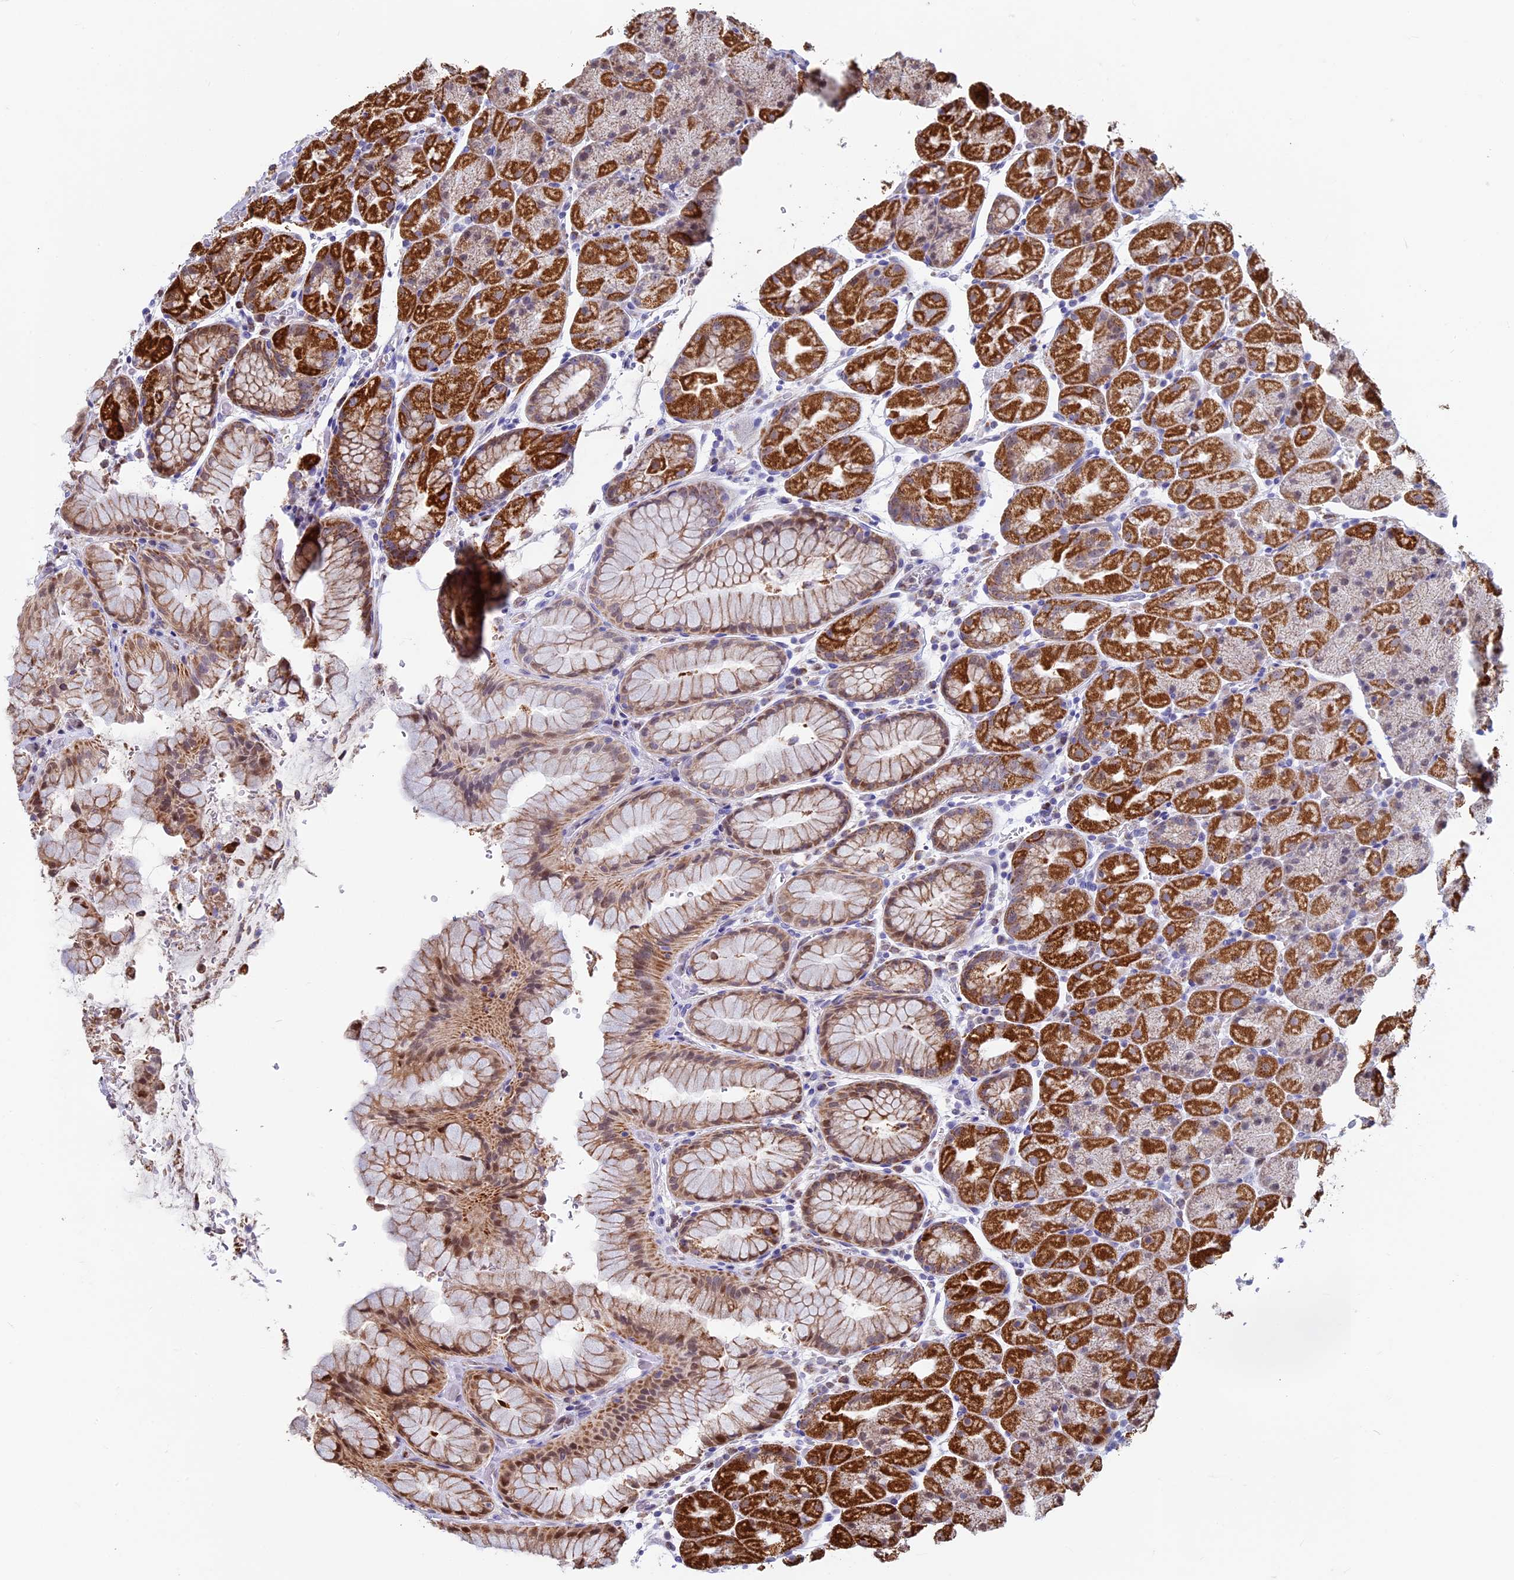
{"staining": {"intensity": "strong", "quantity": "25%-75%", "location": "cytoplasmic/membranous"}, "tissue": "stomach", "cell_type": "Glandular cells", "image_type": "normal", "snomed": [{"axis": "morphology", "description": "Normal tissue, NOS"}, {"axis": "topography", "description": "Stomach, upper"}, {"axis": "topography", "description": "Stomach, lower"}], "caption": "Protein expression analysis of benign stomach demonstrates strong cytoplasmic/membranous positivity in about 25%-75% of glandular cells.", "gene": "ACSS1", "patient": {"sex": "male", "age": 67}}